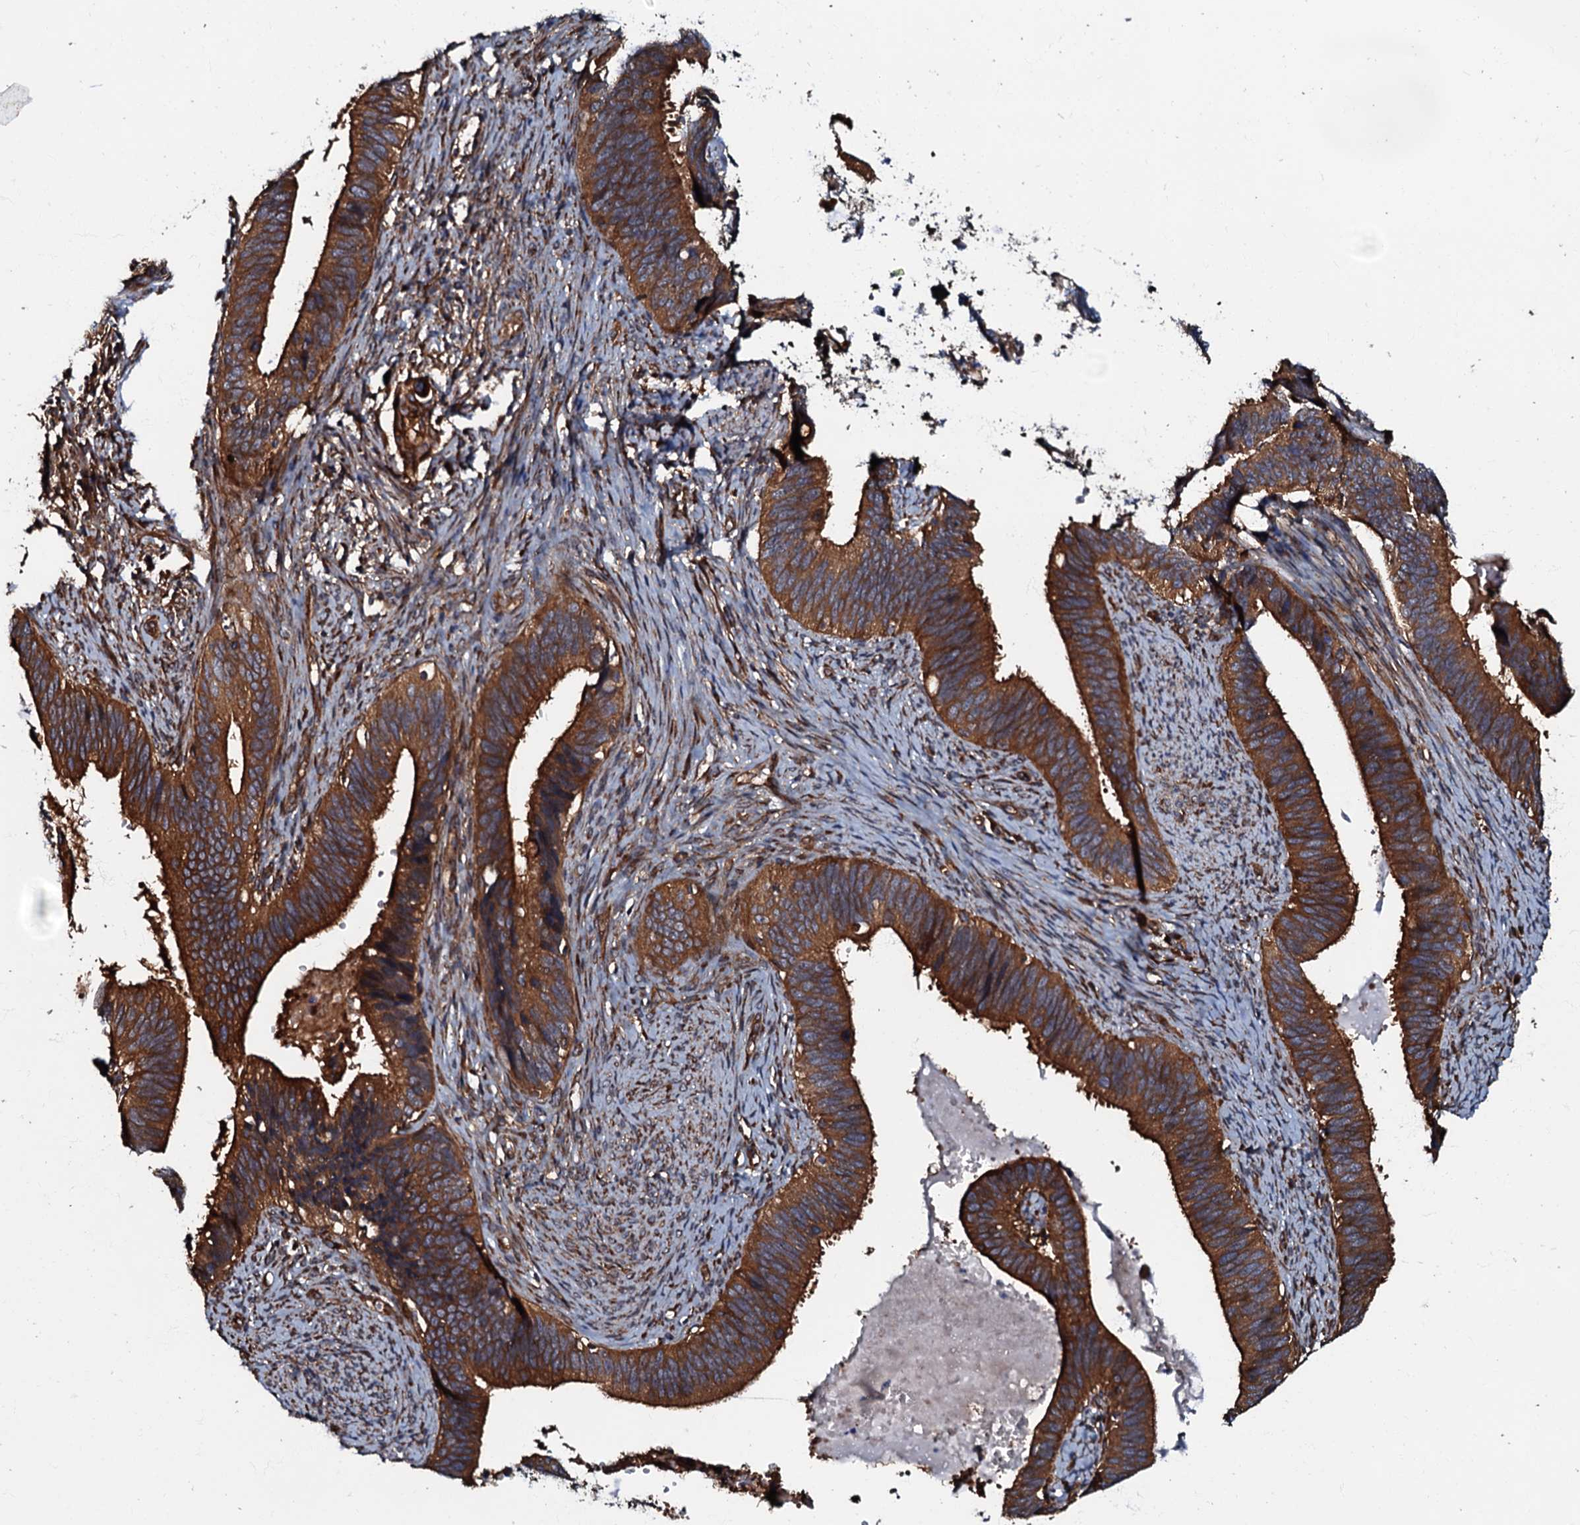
{"staining": {"intensity": "strong", "quantity": ">75%", "location": "cytoplasmic/membranous"}, "tissue": "cervical cancer", "cell_type": "Tumor cells", "image_type": "cancer", "snomed": [{"axis": "morphology", "description": "Adenocarcinoma, NOS"}, {"axis": "topography", "description": "Cervix"}], "caption": "Tumor cells show strong cytoplasmic/membranous positivity in about >75% of cells in cervical cancer (adenocarcinoma). The protein of interest is stained brown, and the nuclei are stained in blue (DAB (3,3'-diaminobenzidine) IHC with brightfield microscopy, high magnification).", "gene": "BLOC1S6", "patient": {"sex": "female", "age": 42}}